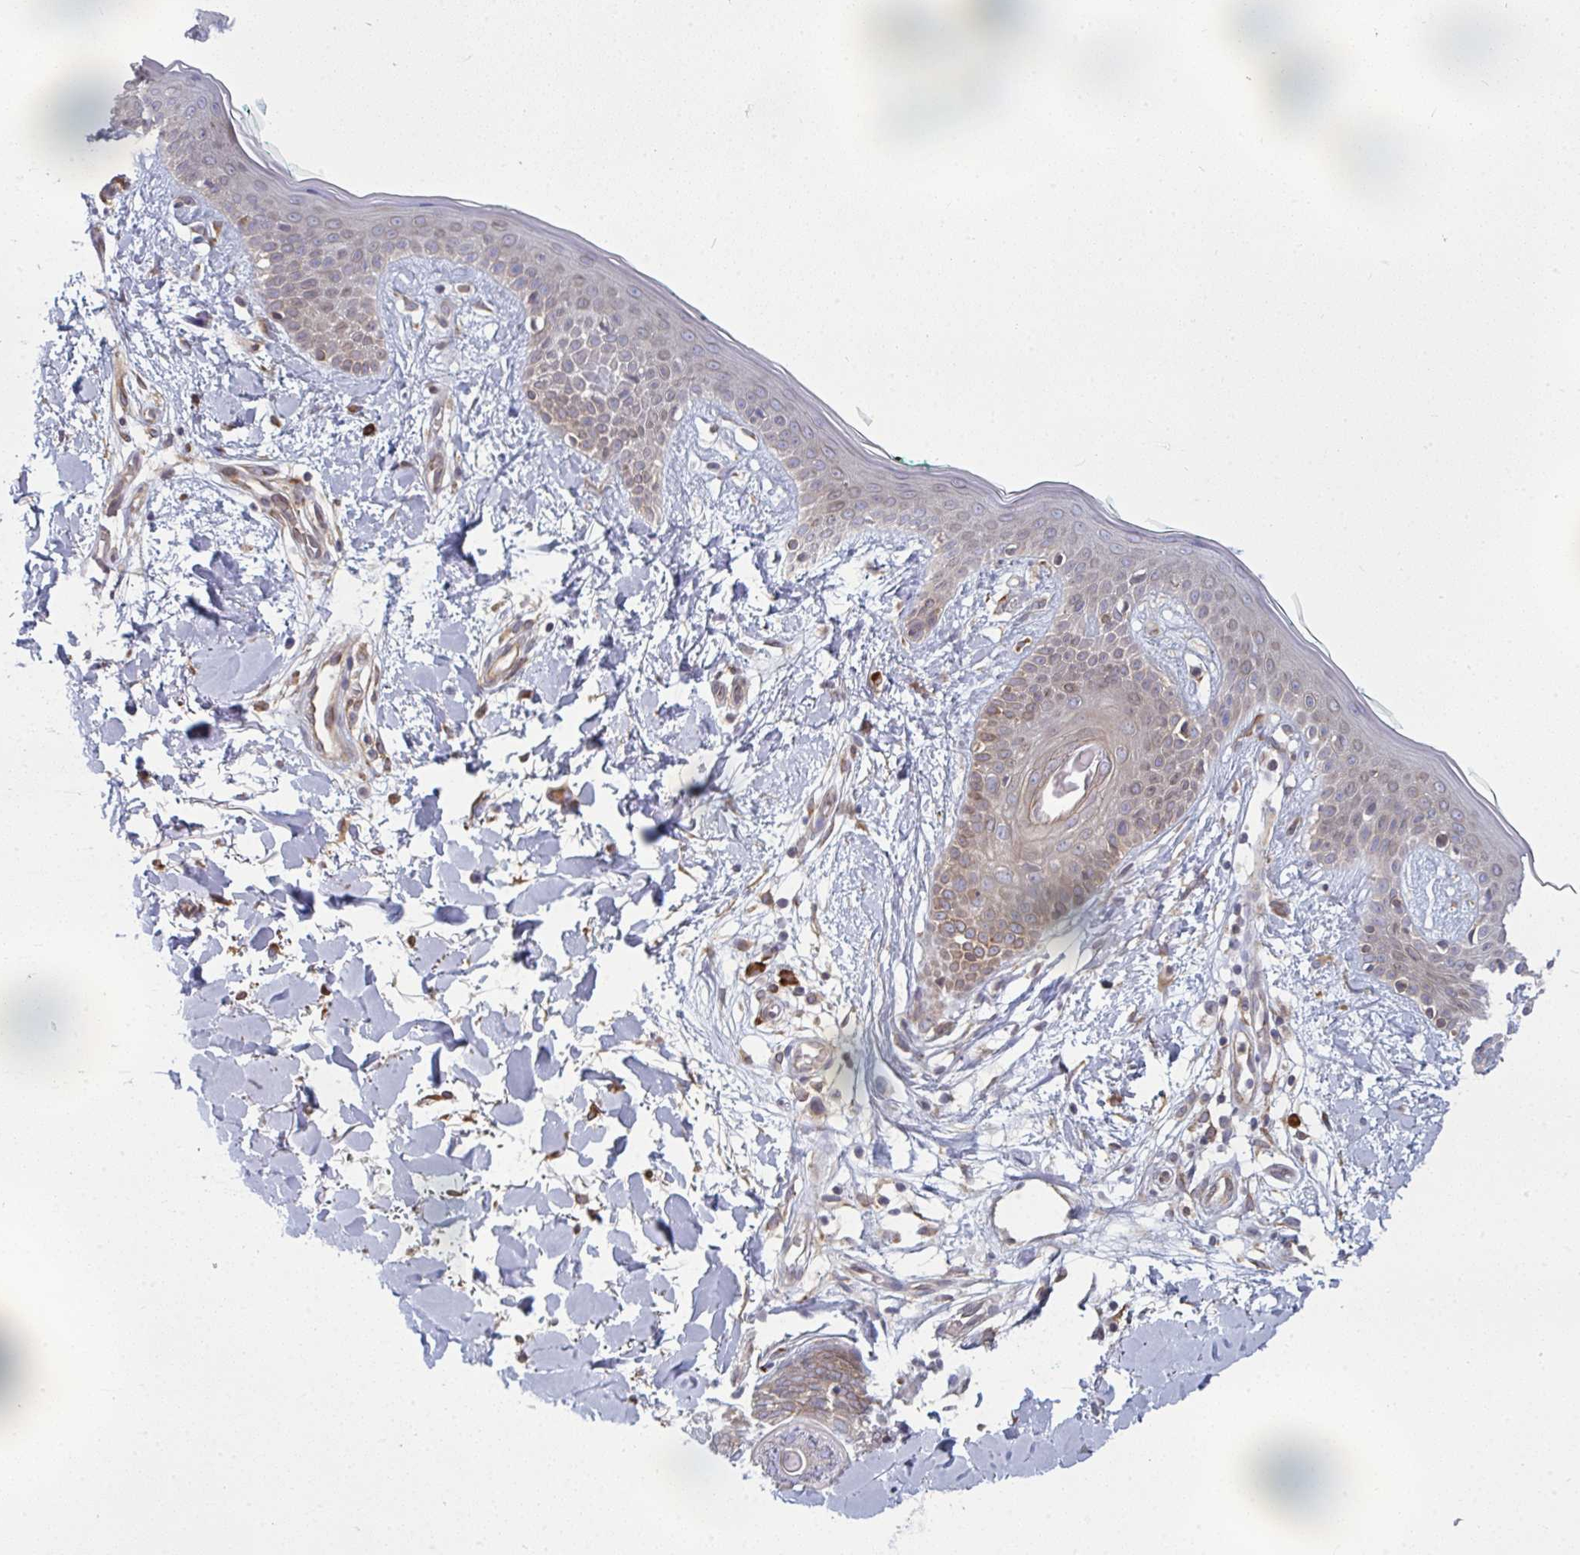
{"staining": {"intensity": "negative", "quantity": "none", "location": "none"}, "tissue": "skin", "cell_type": "Fibroblasts", "image_type": "normal", "snomed": [{"axis": "morphology", "description": "Normal tissue, NOS"}, {"axis": "topography", "description": "Skin"}], "caption": "A high-resolution micrograph shows IHC staining of normal skin, which exhibits no significant expression in fibroblasts.", "gene": "LYSMD4", "patient": {"sex": "female", "age": 34}}